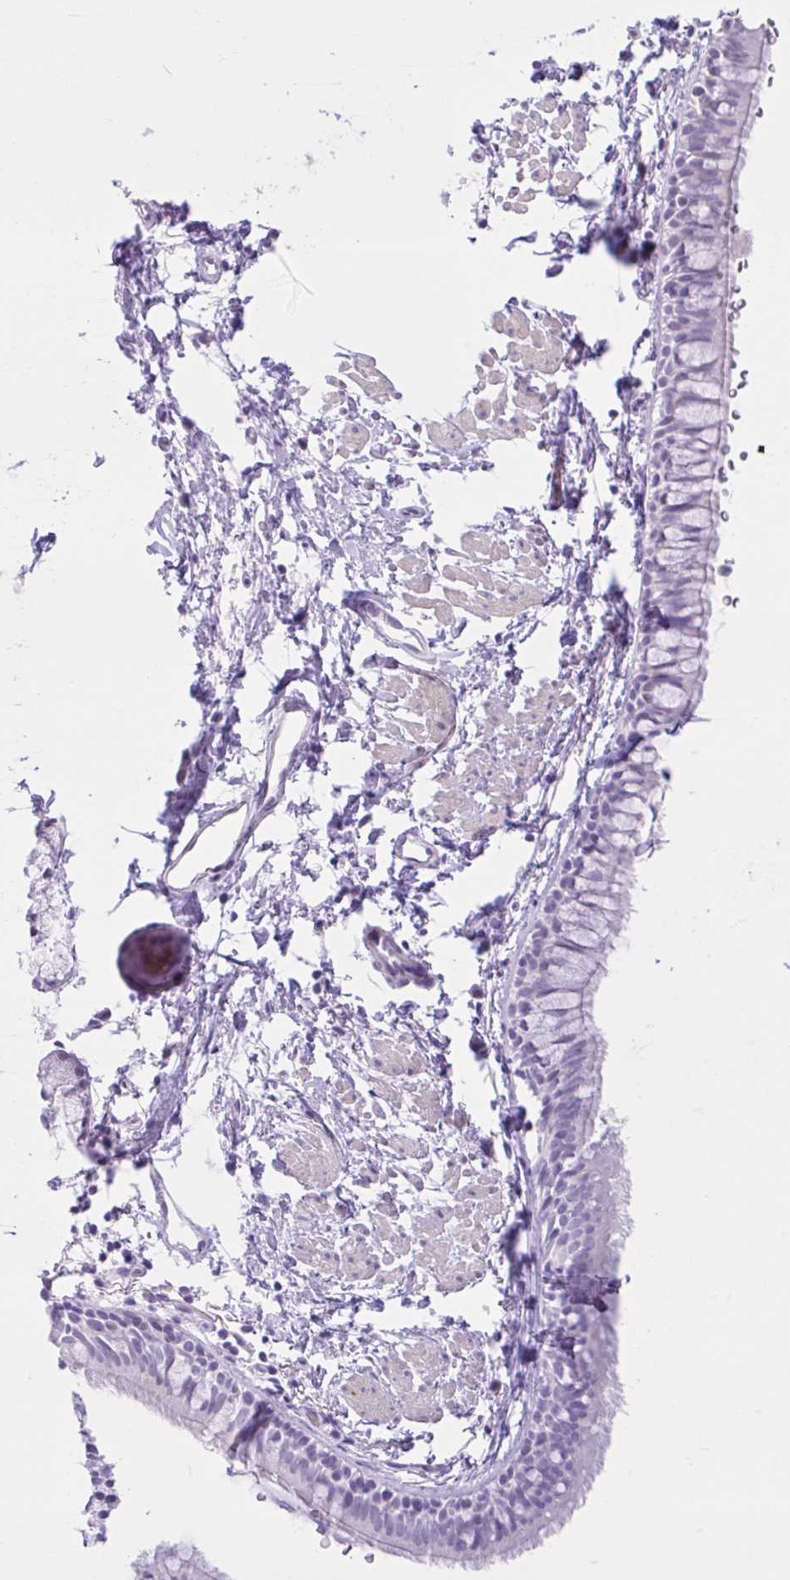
{"staining": {"intensity": "negative", "quantity": "none", "location": "none"}, "tissue": "bronchus", "cell_type": "Respiratory epithelial cells", "image_type": "normal", "snomed": [{"axis": "morphology", "description": "Normal tissue, NOS"}, {"axis": "topography", "description": "Lymph node"}, {"axis": "topography", "description": "Cartilage tissue"}, {"axis": "topography", "description": "Bronchus"}], "caption": "DAB (3,3'-diaminobenzidine) immunohistochemical staining of benign bronchus demonstrates no significant expression in respiratory epithelial cells. The staining is performed using DAB brown chromogen with nuclei counter-stained in using hematoxylin.", "gene": "REEP1", "patient": {"sex": "female", "age": 70}}